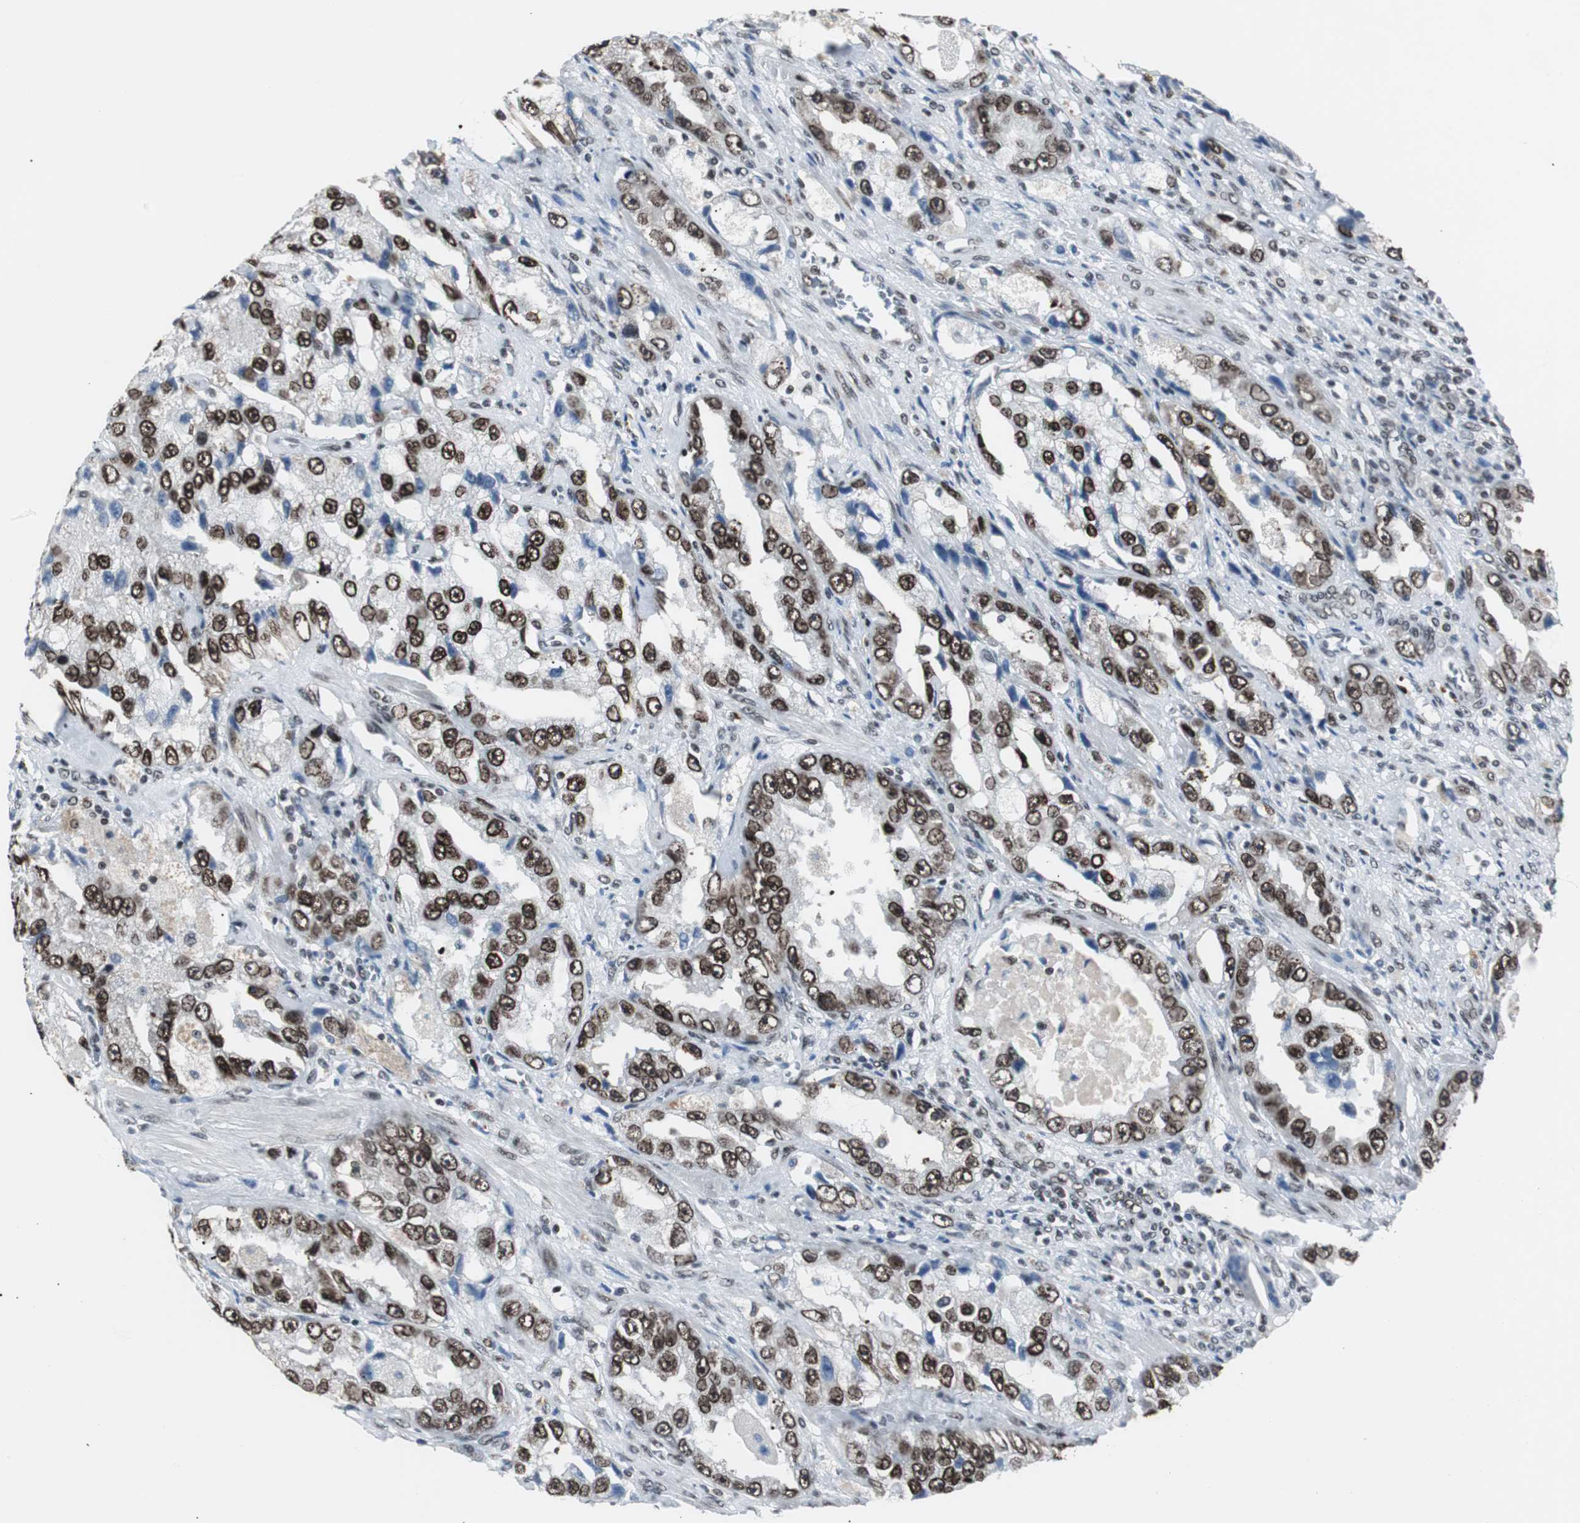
{"staining": {"intensity": "strong", "quantity": ">75%", "location": "nuclear"}, "tissue": "prostate cancer", "cell_type": "Tumor cells", "image_type": "cancer", "snomed": [{"axis": "morphology", "description": "Adenocarcinoma, High grade"}, {"axis": "topography", "description": "Prostate"}], "caption": "A high-resolution image shows immunohistochemistry staining of prostate cancer (adenocarcinoma (high-grade)), which demonstrates strong nuclear staining in approximately >75% of tumor cells.", "gene": "XRCC1", "patient": {"sex": "male", "age": 63}}